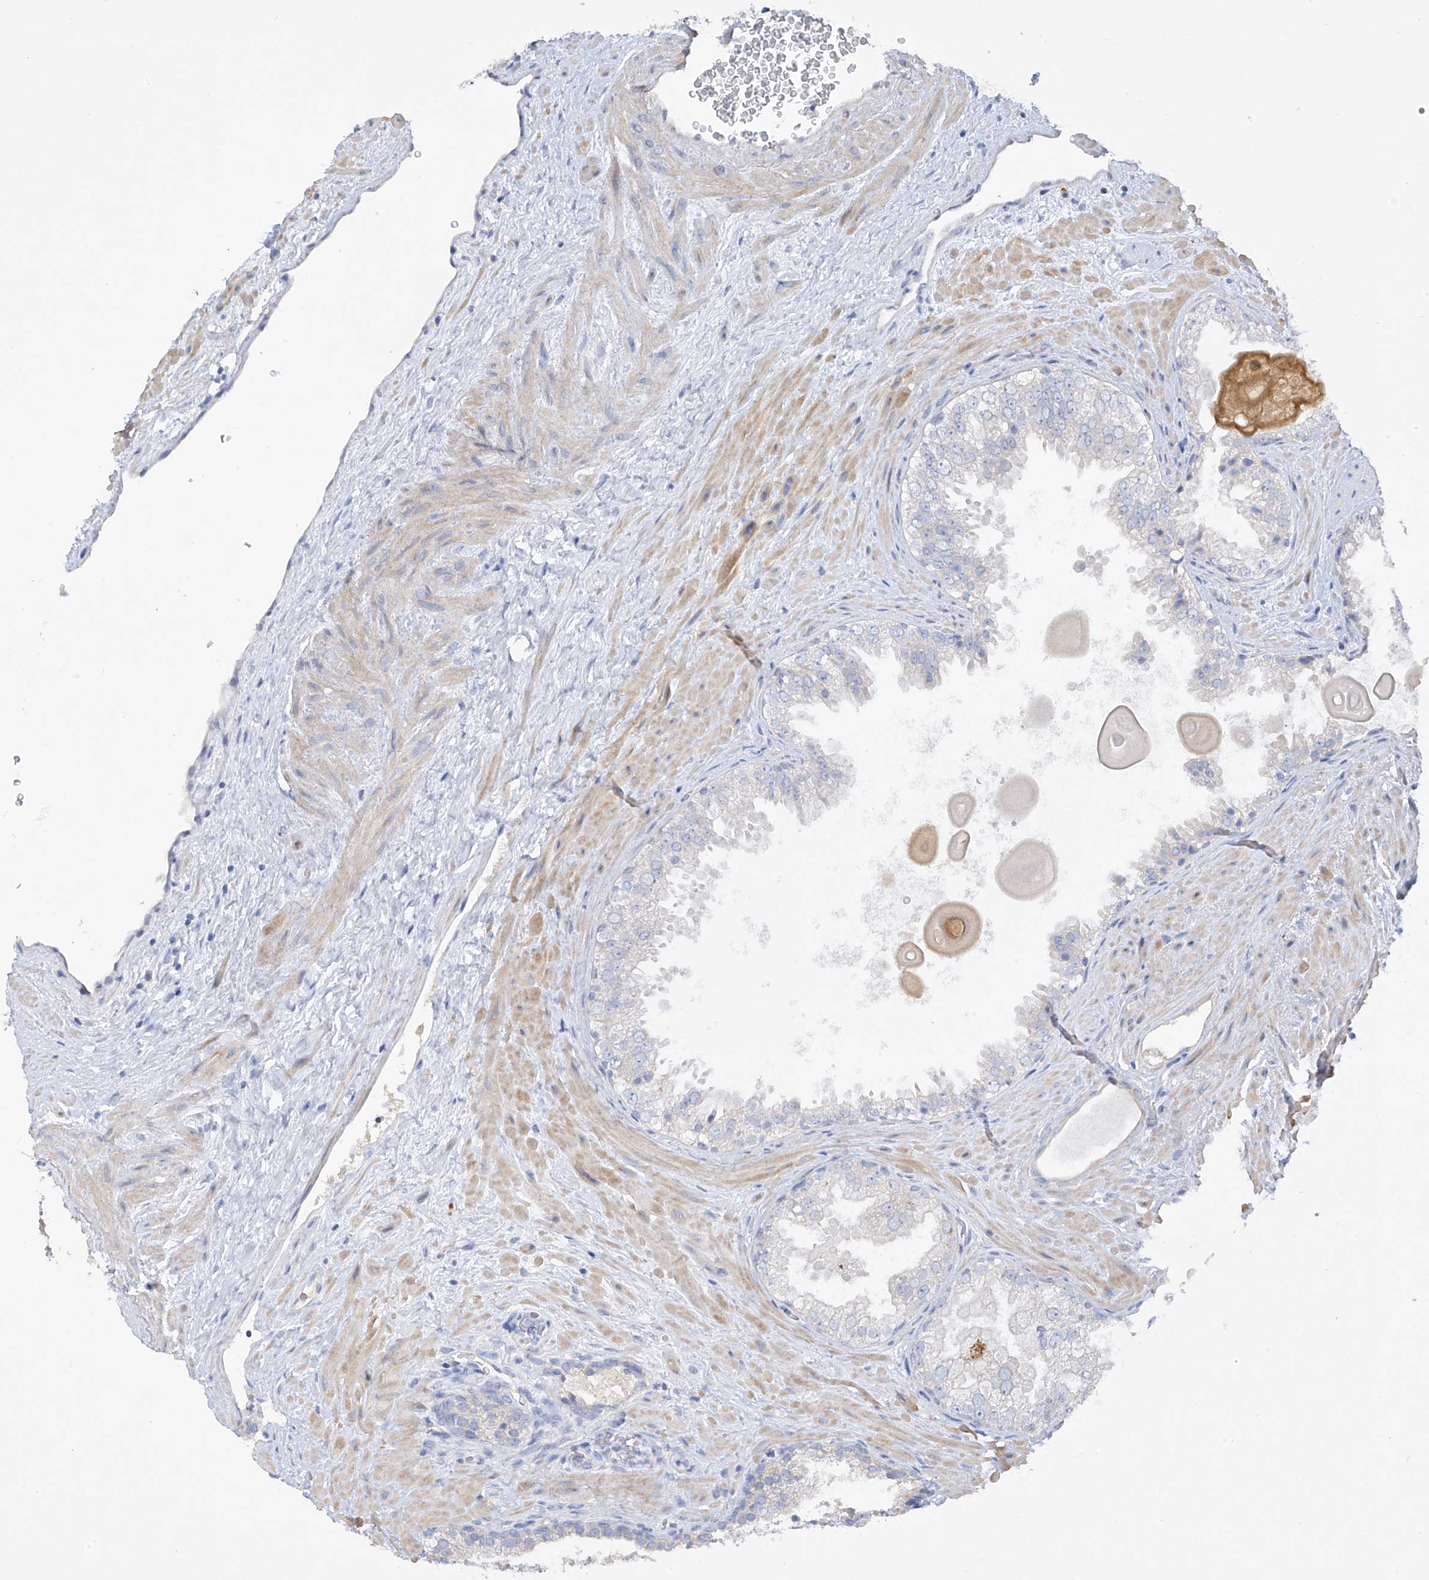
{"staining": {"intensity": "negative", "quantity": "none", "location": "none"}, "tissue": "prostate cancer", "cell_type": "Tumor cells", "image_type": "cancer", "snomed": [{"axis": "morphology", "description": "Adenocarcinoma, High grade"}, {"axis": "topography", "description": "Prostate"}], "caption": "Protein analysis of prostate adenocarcinoma (high-grade) demonstrates no significant staining in tumor cells.", "gene": "PRSS12", "patient": {"sex": "male", "age": 64}}